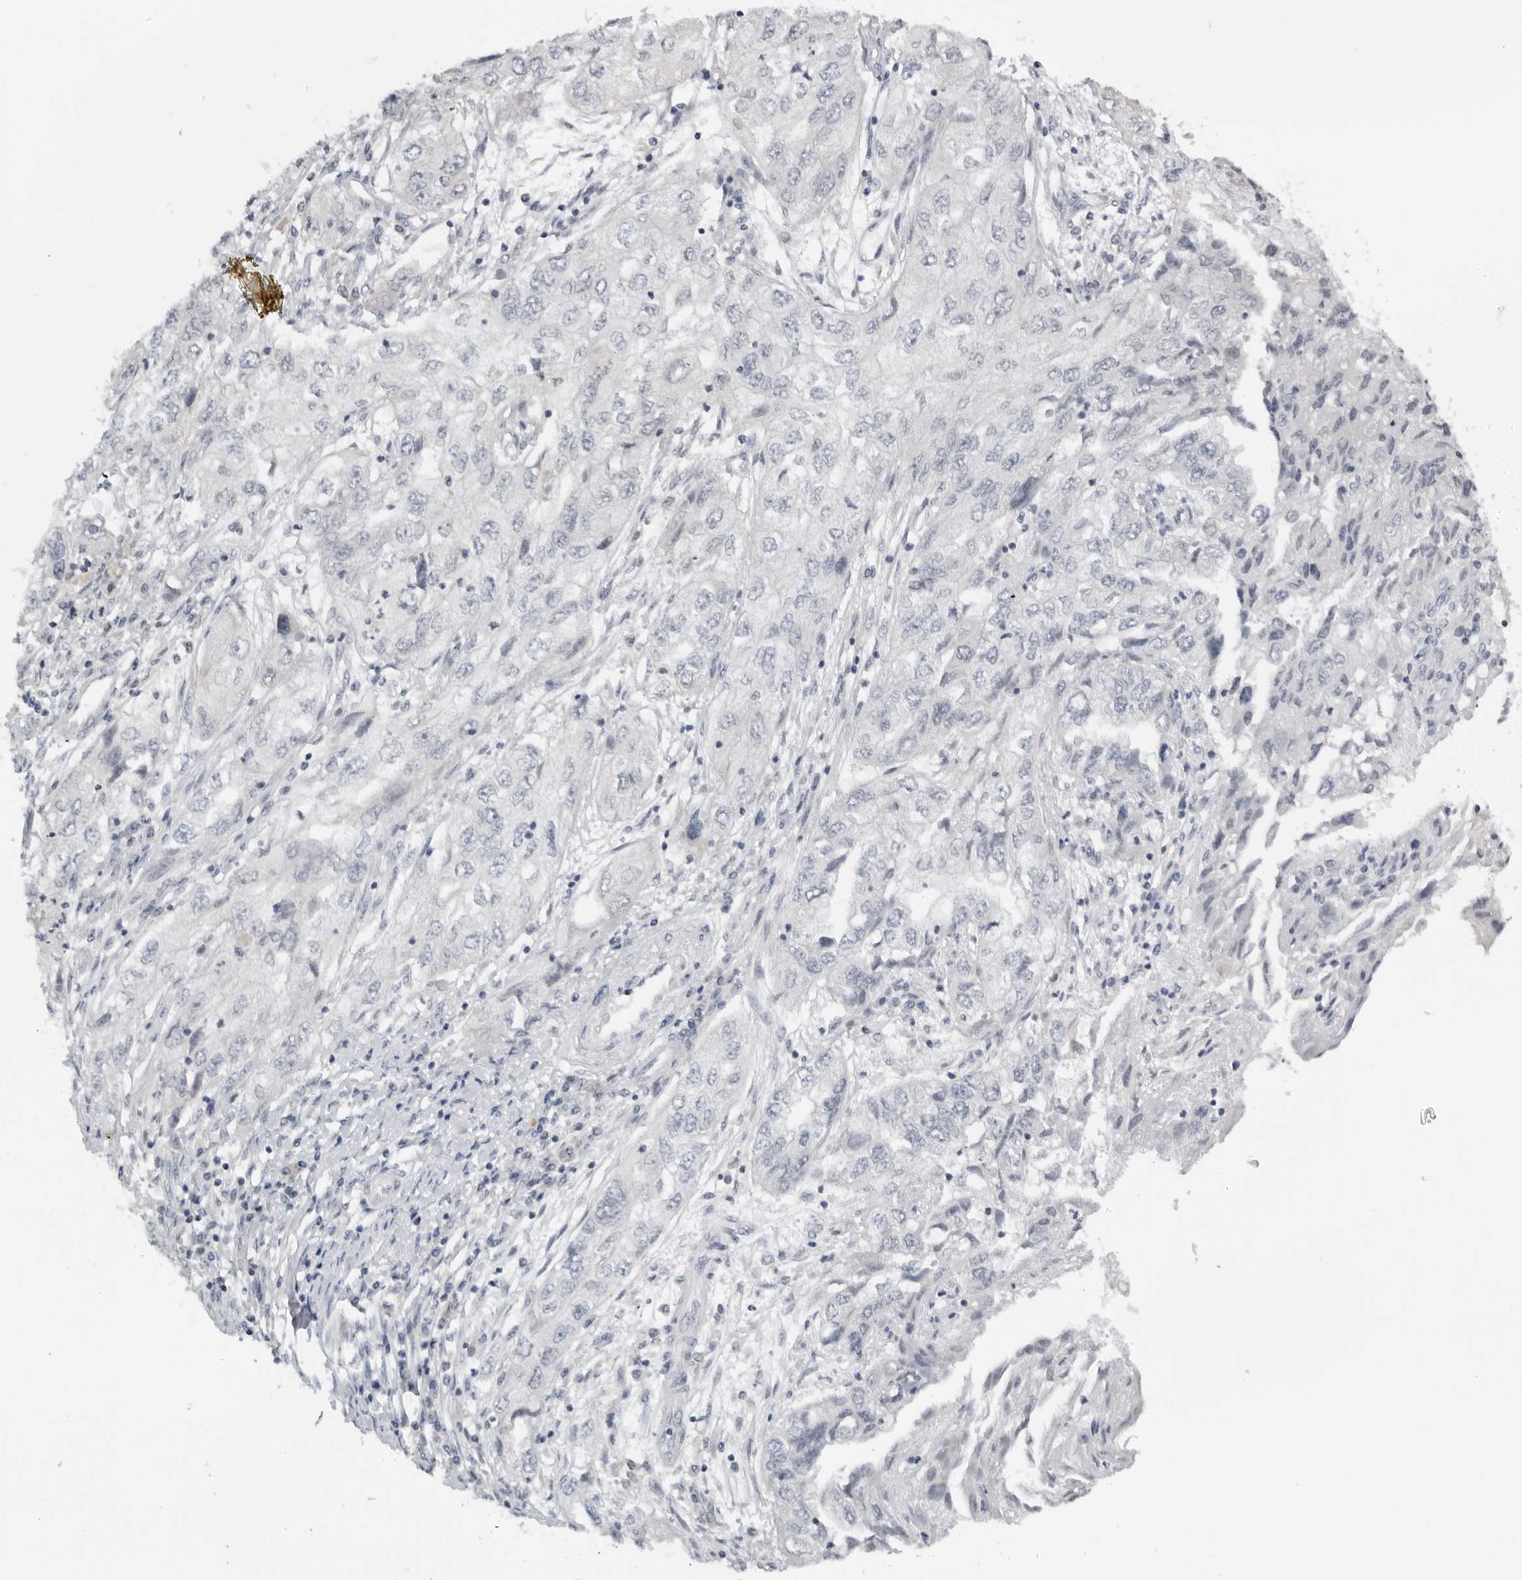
{"staining": {"intensity": "negative", "quantity": "none", "location": "none"}, "tissue": "endometrial cancer", "cell_type": "Tumor cells", "image_type": "cancer", "snomed": [{"axis": "morphology", "description": "Adenocarcinoma, NOS"}, {"axis": "topography", "description": "Endometrium"}], "caption": "The micrograph displays no staining of tumor cells in adenocarcinoma (endometrial).", "gene": "ACP6", "patient": {"sex": "female", "age": 49}}